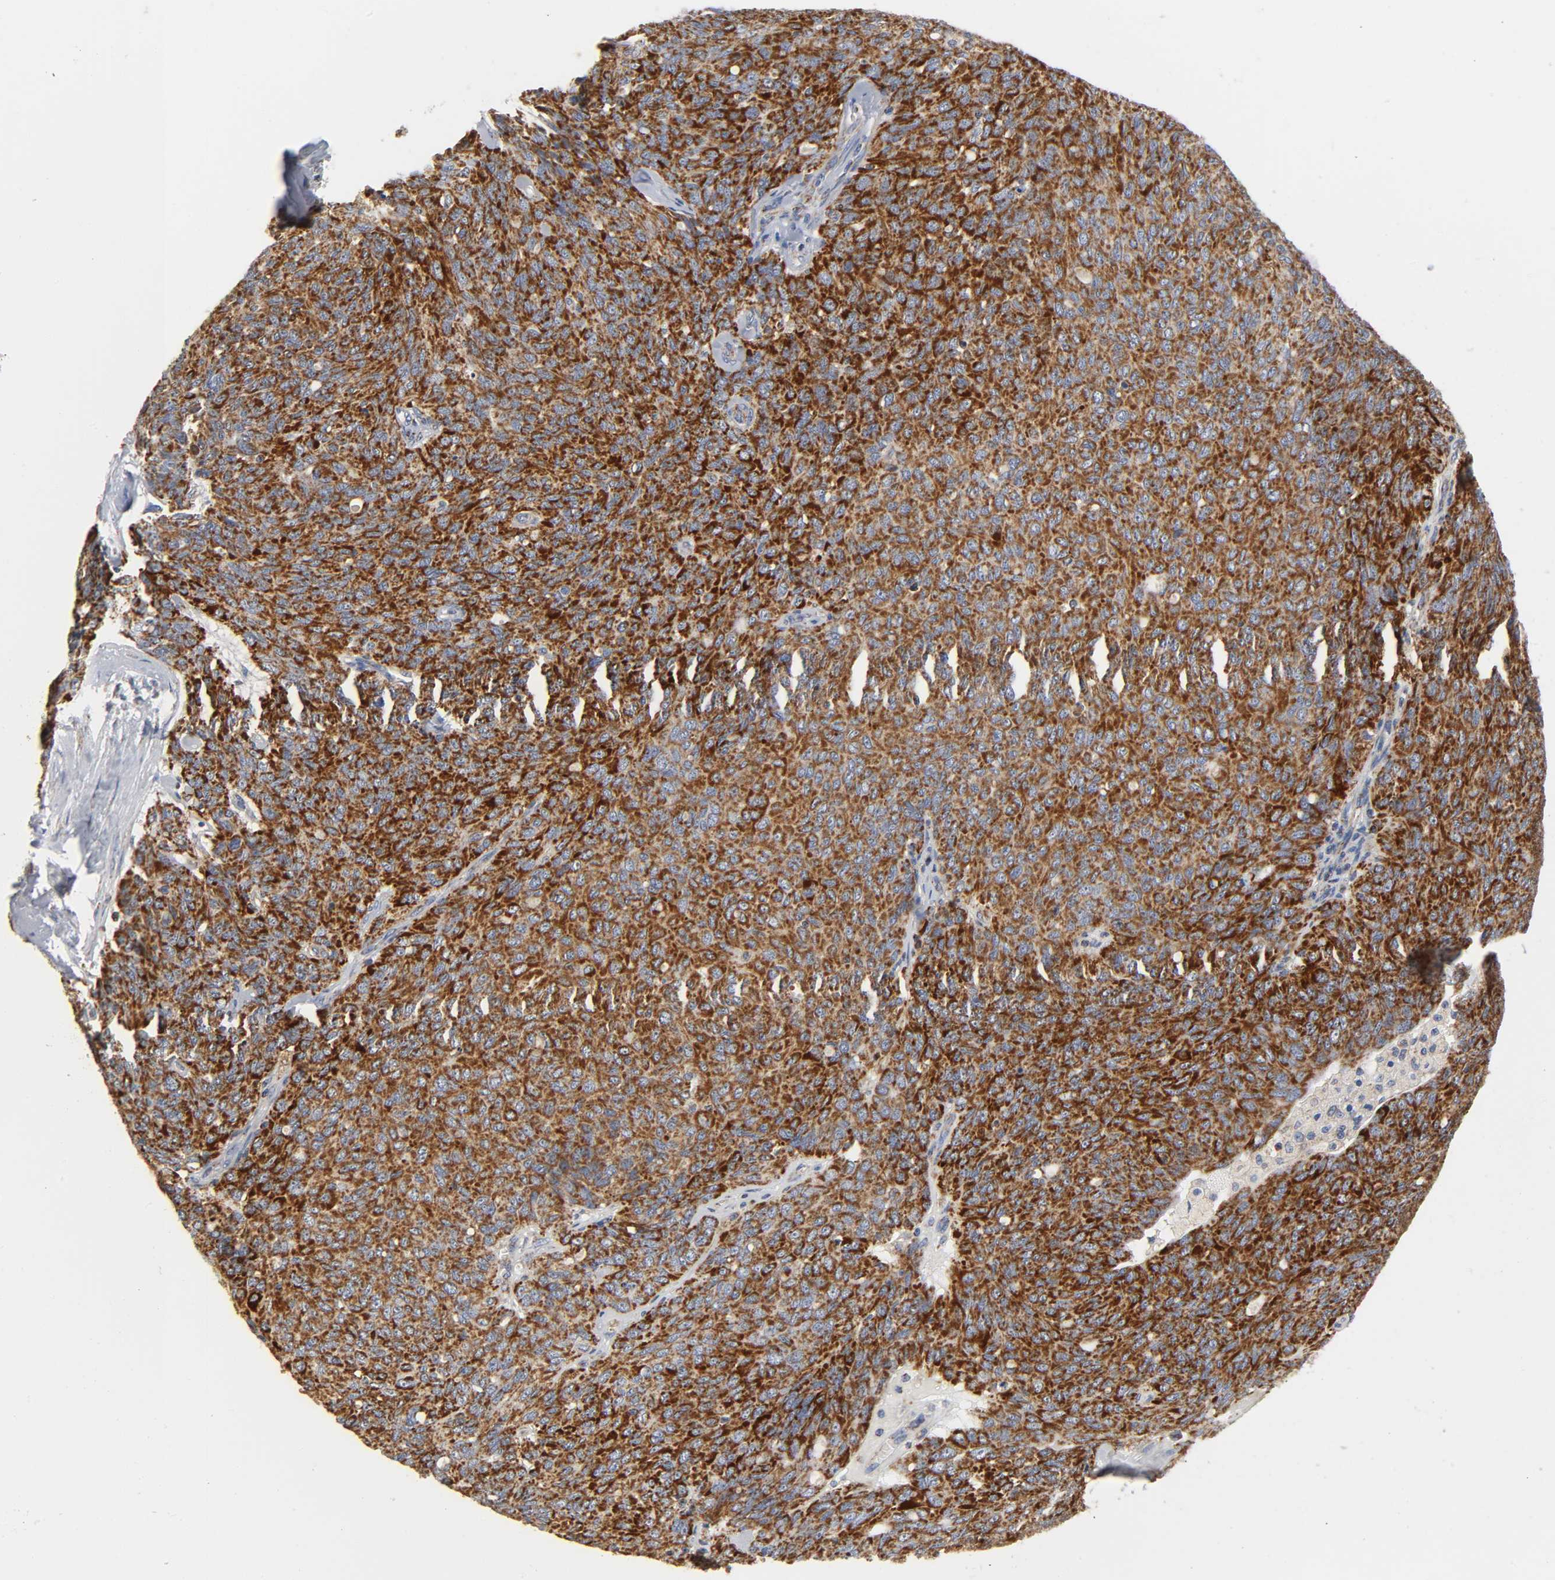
{"staining": {"intensity": "strong", "quantity": ">75%", "location": "cytoplasmic/membranous"}, "tissue": "ovarian cancer", "cell_type": "Tumor cells", "image_type": "cancer", "snomed": [{"axis": "morphology", "description": "Carcinoma, endometroid"}, {"axis": "topography", "description": "Ovary"}], "caption": "A photomicrograph of human endometroid carcinoma (ovarian) stained for a protein demonstrates strong cytoplasmic/membranous brown staining in tumor cells. (IHC, brightfield microscopy, high magnification).", "gene": "BAK1", "patient": {"sex": "female", "age": 60}}